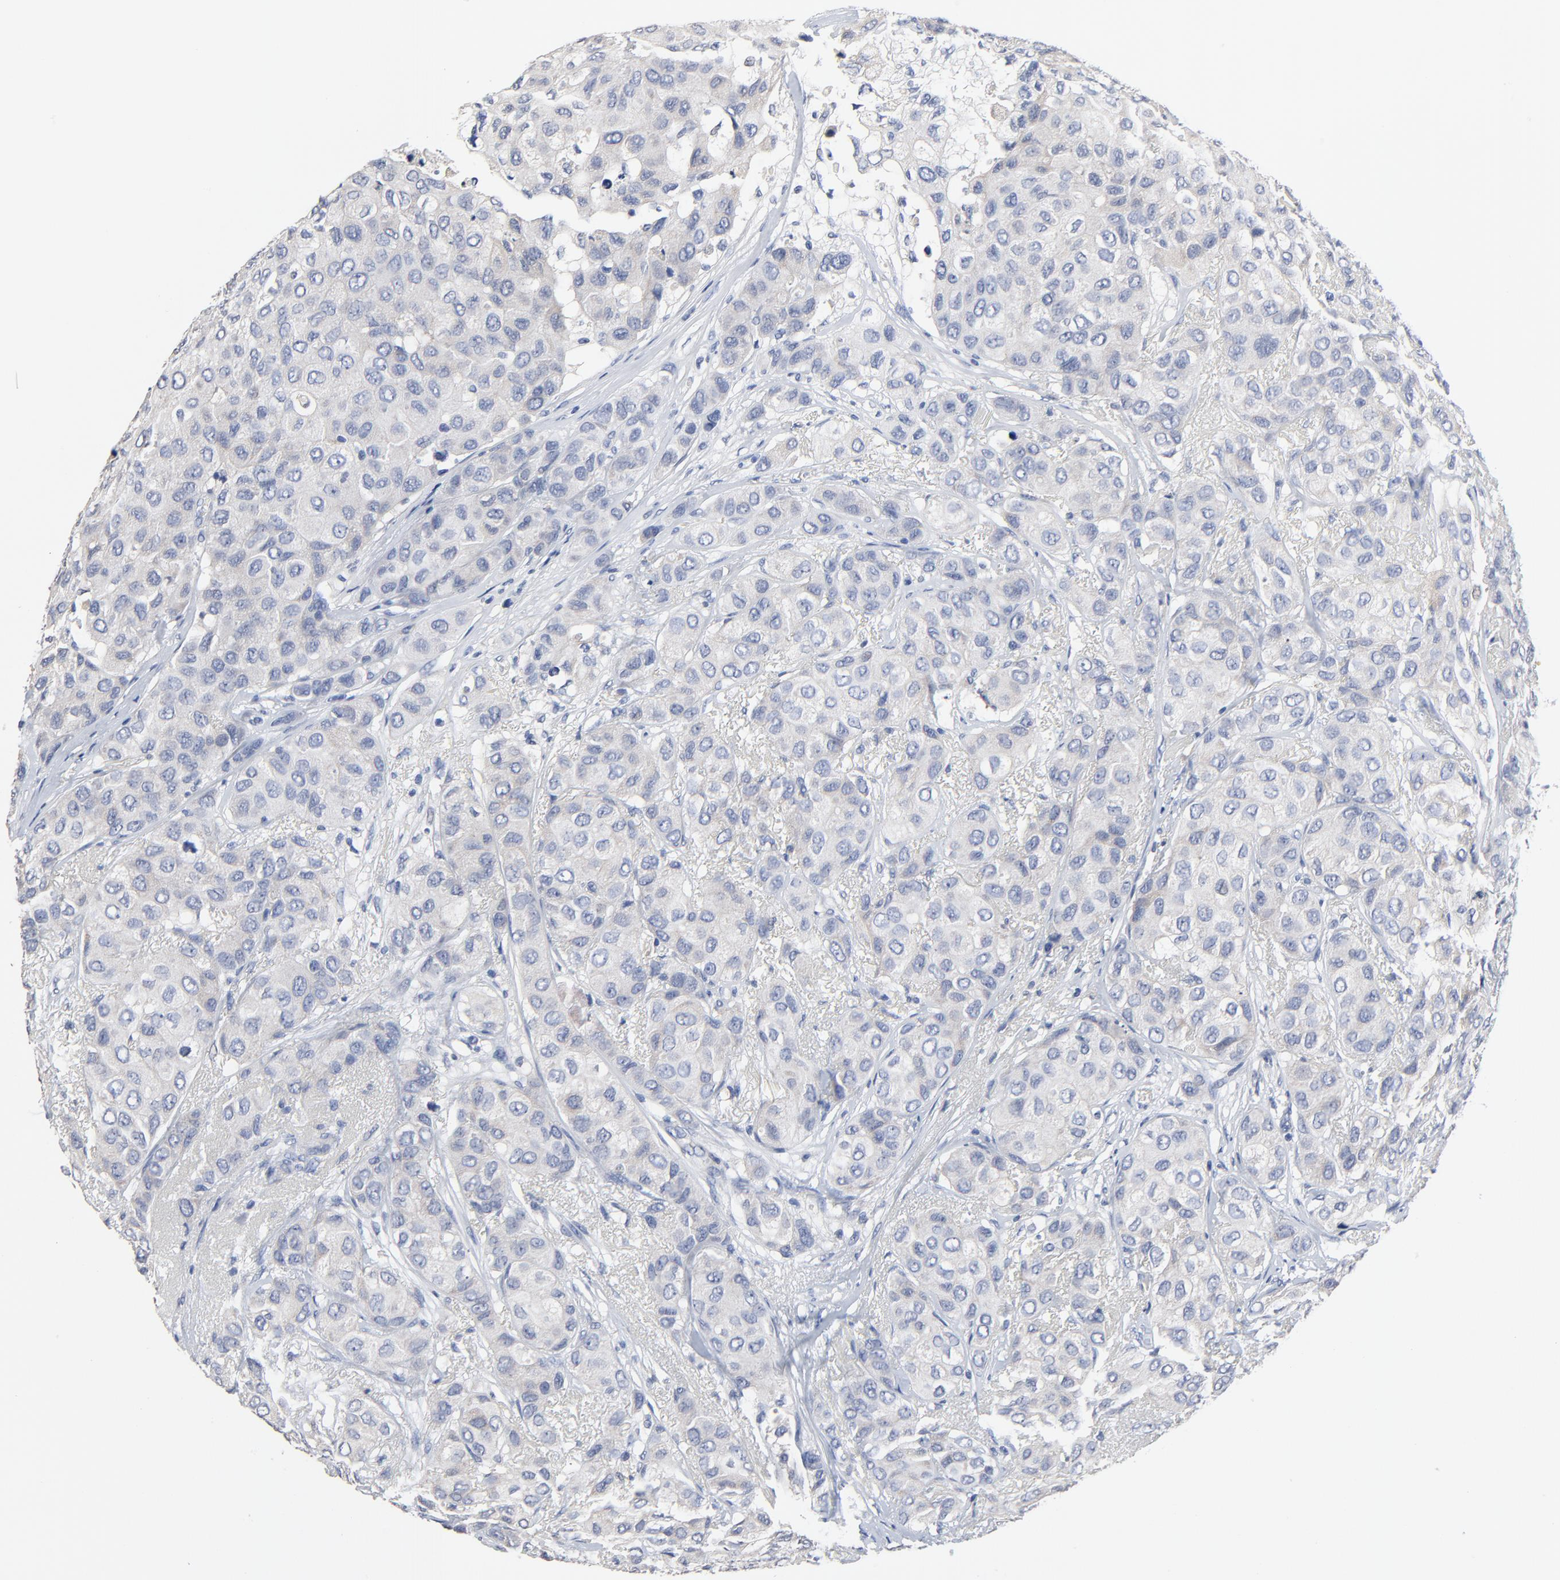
{"staining": {"intensity": "negative", "quantity": "none", "location": "none"}, "tissue": "breast cancer", "cell_type": "Tumor cells", "image_type": "cancer", "snomed": [{"axis": "morphology", "description": "Duct carcinoma"}, {"axis": "topography", "description": "Breast"}], "caption": "Immunohistochemical staining of infiltrating ductal carcinoma (breast) displays no significant positivity in tumor cells. Brightfield microscopy of immunohistochemistry stained with DAB (brown) and hematoxylin (blue), captured at high magnification.", "gene": "FBXL5", "patient": {"sex": "female", "age": 68}}